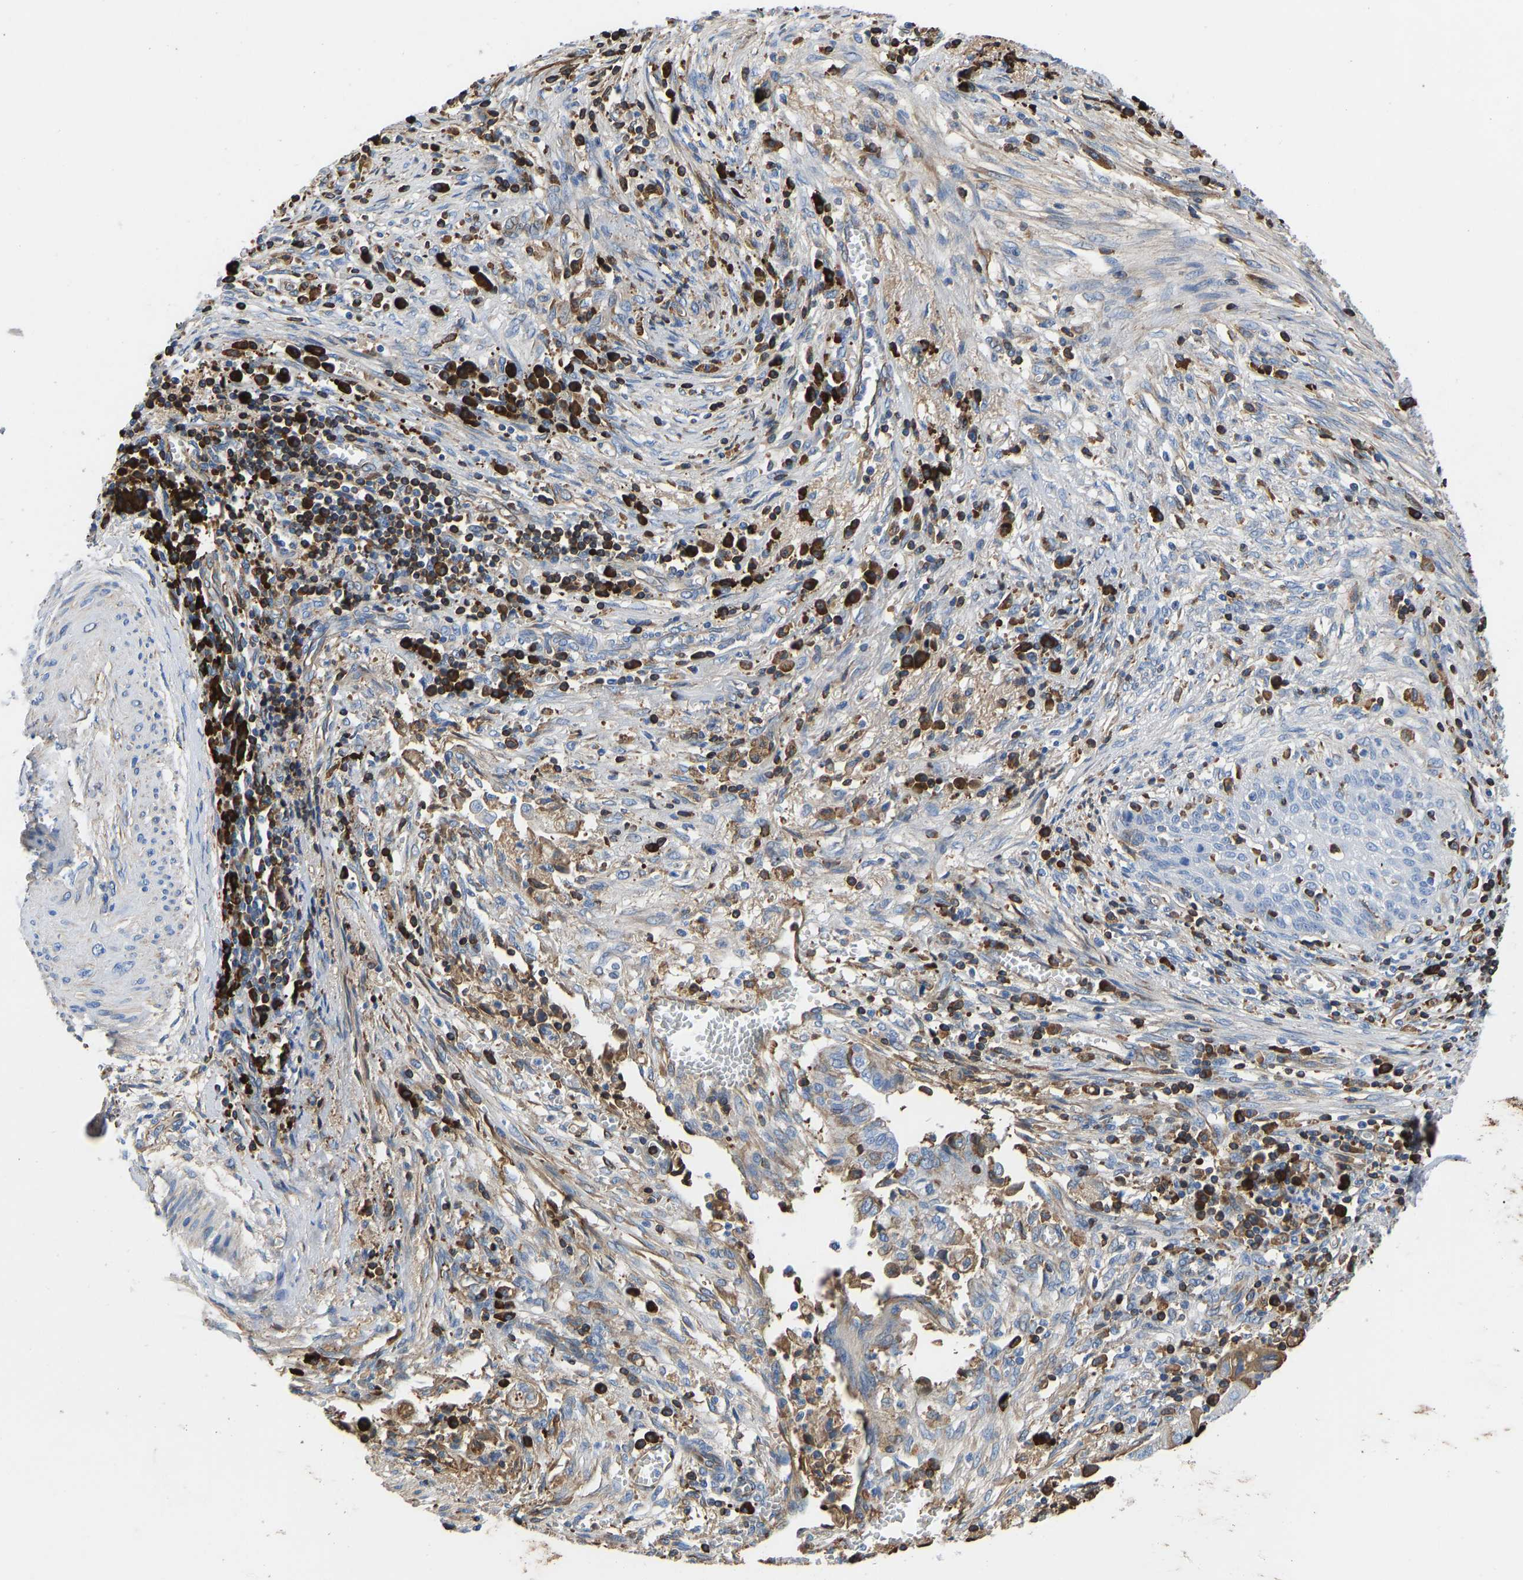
{"staining": {"intensity": "negative", "quantity": "none", "location": "none"}, "tissue": "cervical cancer", "cell_type": "Tumor cells", "image_type": "cancer", "snomed": [{"axis": "morphology", "description": "Adenocarcinoma, NOS"}, {"axis": "topography", "description": "Cervix"}], "caption": "An image of cervical cancer stained for a protein exhibits no brown staining in tumor cells.", "gene": "HSPG2", "patient": {"sex": "female", "age": 44}}